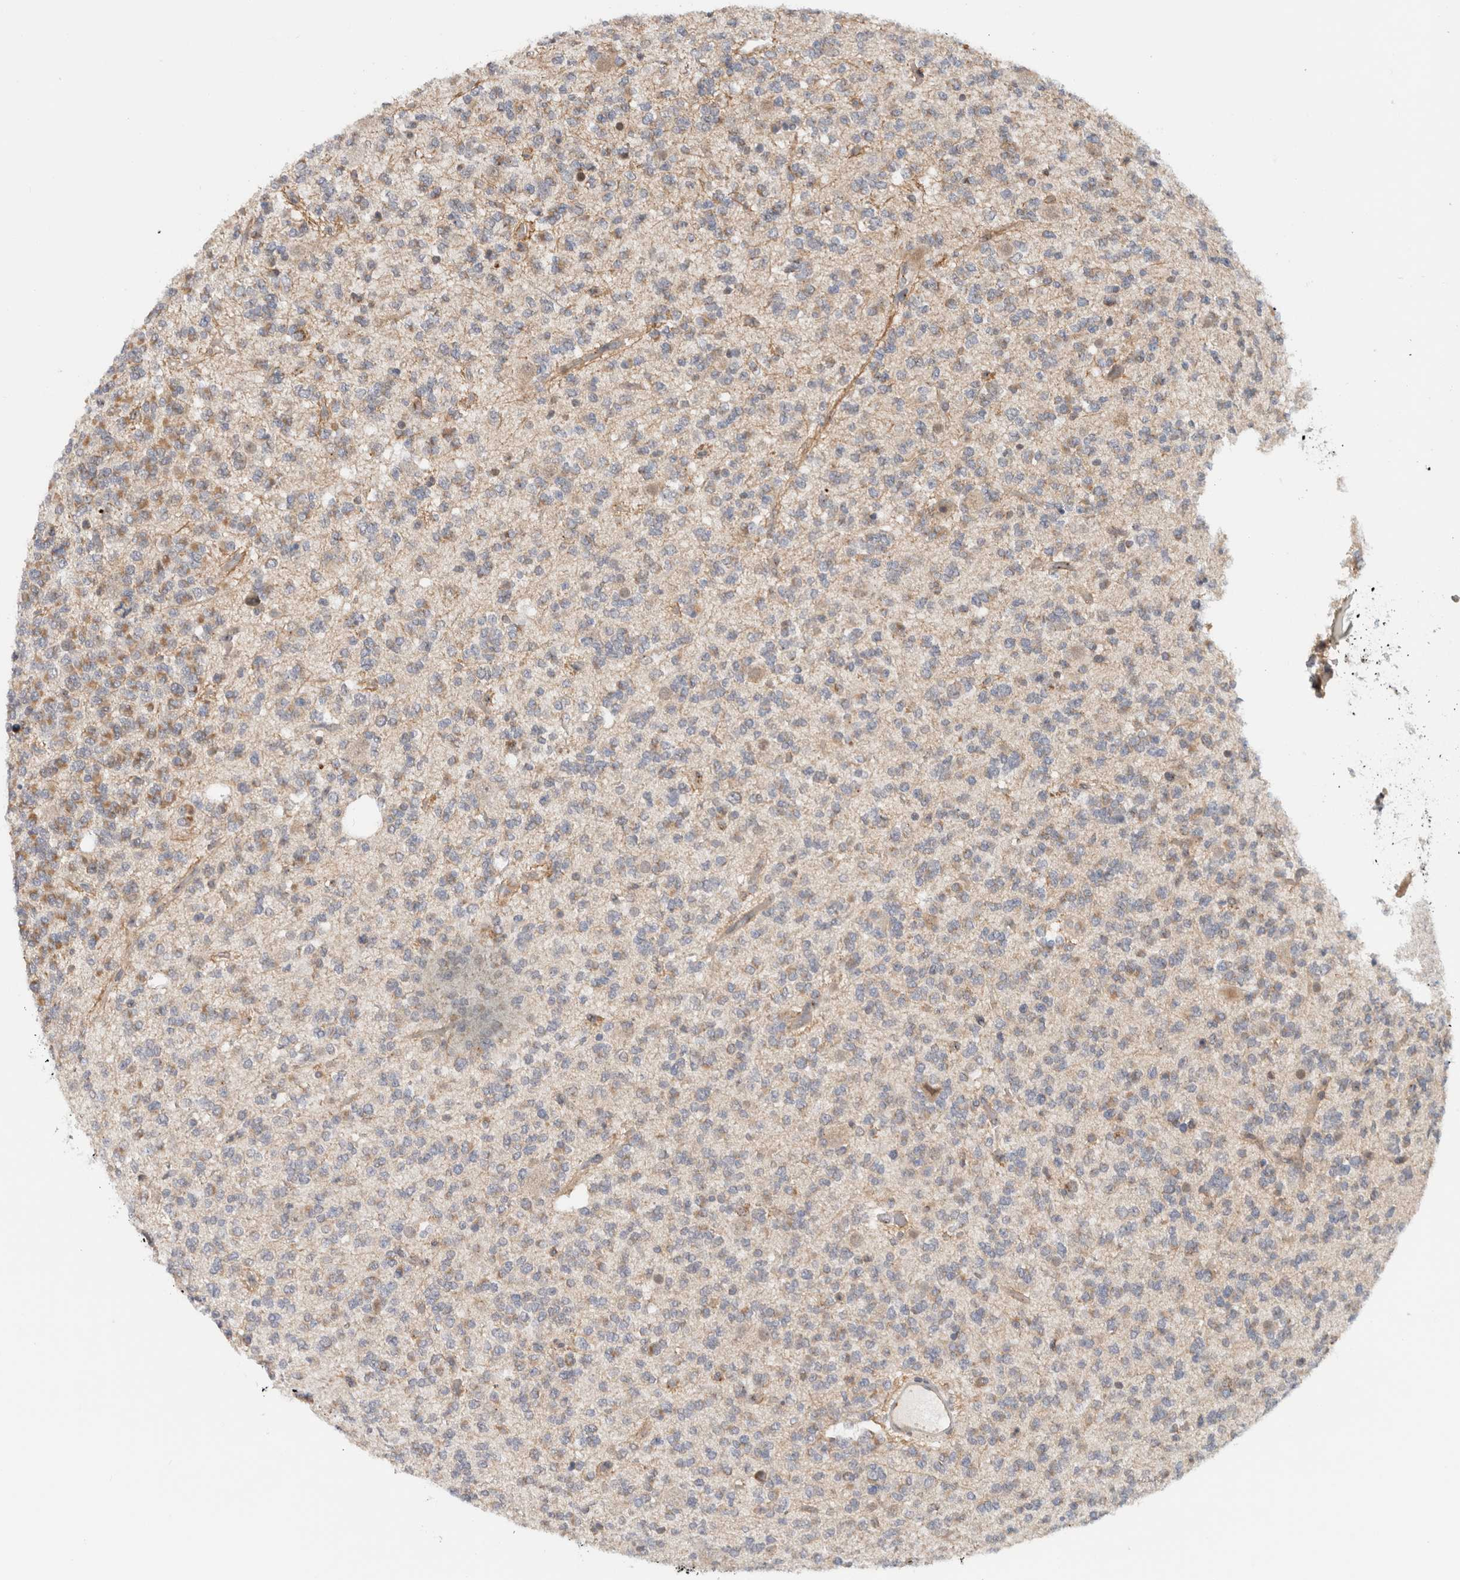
{"staining": {"intensity": "moderate", "quantity": "25%-75%", "location": "cytoplasmic/membranous"}, "tissue": "glioma", "cell_type": "Tumor cells", "image_type": "cancer", "snomed": [{"axis": "morphology", "description": "Glioma, malignant, Low grade"}, {"axis": "topography", "description": "Brain"}], "caption": "Tumor cells reveal medium levels of moderate cytoplasmic/membranous expression in about 25%-75% of cells in human malignant glioma (low-grade).", "gene": "CMC2", "patient": {"sex": "male", "age": 38}}